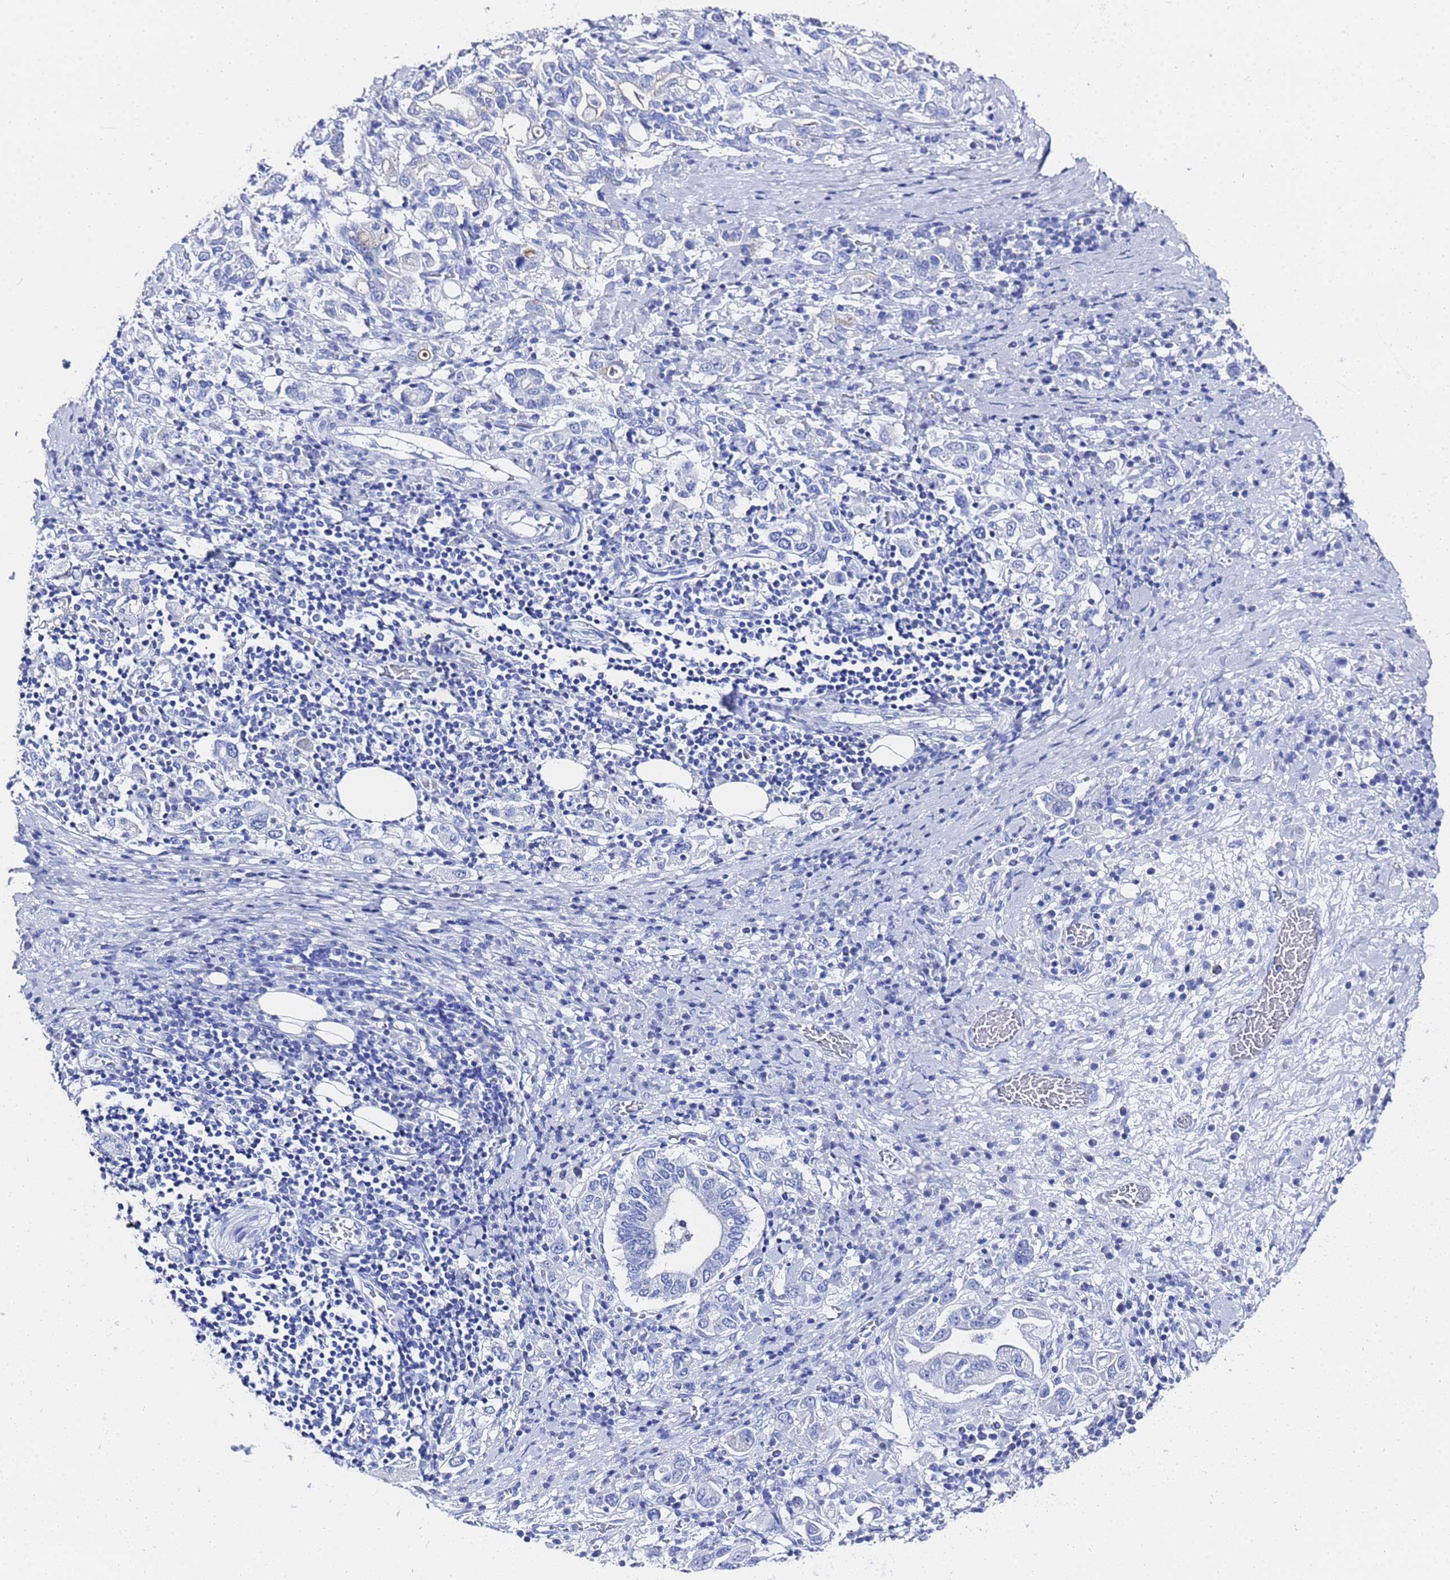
{"staining": {"intensity": "negative", "quantity": "none", "location": "none"}, "tissue": "stomach cancer", "cell_type": "Tumor cells", "image_type": "cancer", "snomed": [{"axis": "morphology", "description": "Adenocarcinoma, NOS"}, {"axis": "topography", "description": "Stomach, upper"}, {"axis": "topography", "description": "Stomach"}], "caption": "This photomicrograph is of stomach adenocarcinoma stained with immunohistochemistry to label a protein in brown with the nuclei are counter-stained blue. There is no positivity in tumor cells.", "gene": "GGT1", "patient": {"sex": "male", "age": 62}}